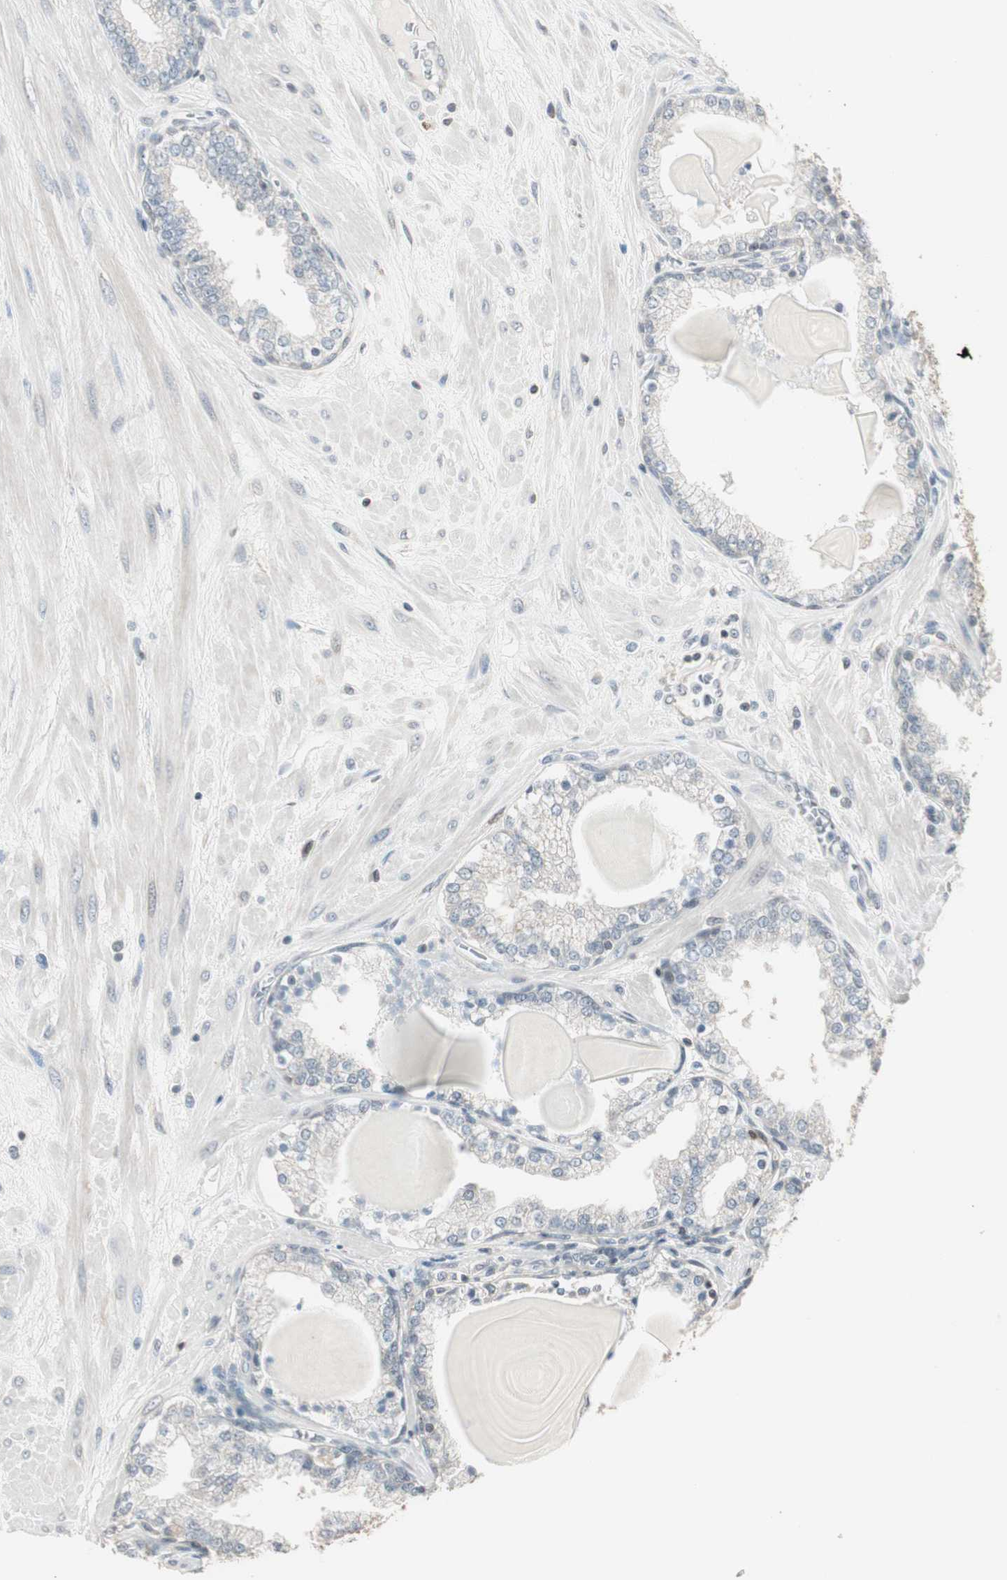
{"staining": {"intensity": "moderate", "quantity": "<25%", "location": "cytoplasmic/membranous"}, "tissue": "prostate", "cell_type": "Glandular cells", "image_type": "normal", "snomed": [{"axis": "morphology", "description": "Normal tissue, NOS"}, {"axis": "topography", "description": "Prostate"}], "caption": "IHC (DAB (3,3'-diaminobenzidine)) staining of benign prostate reveals moderate cytoplasmic/membranous protein staining in about <25% of glandular cells. Using DAB (brown) and hematoxylin (blue) stains, captured at high magnification using brightfield microscopy.", "gene": "PDZK1", "patient": {"sex": "male", "age": 51}}